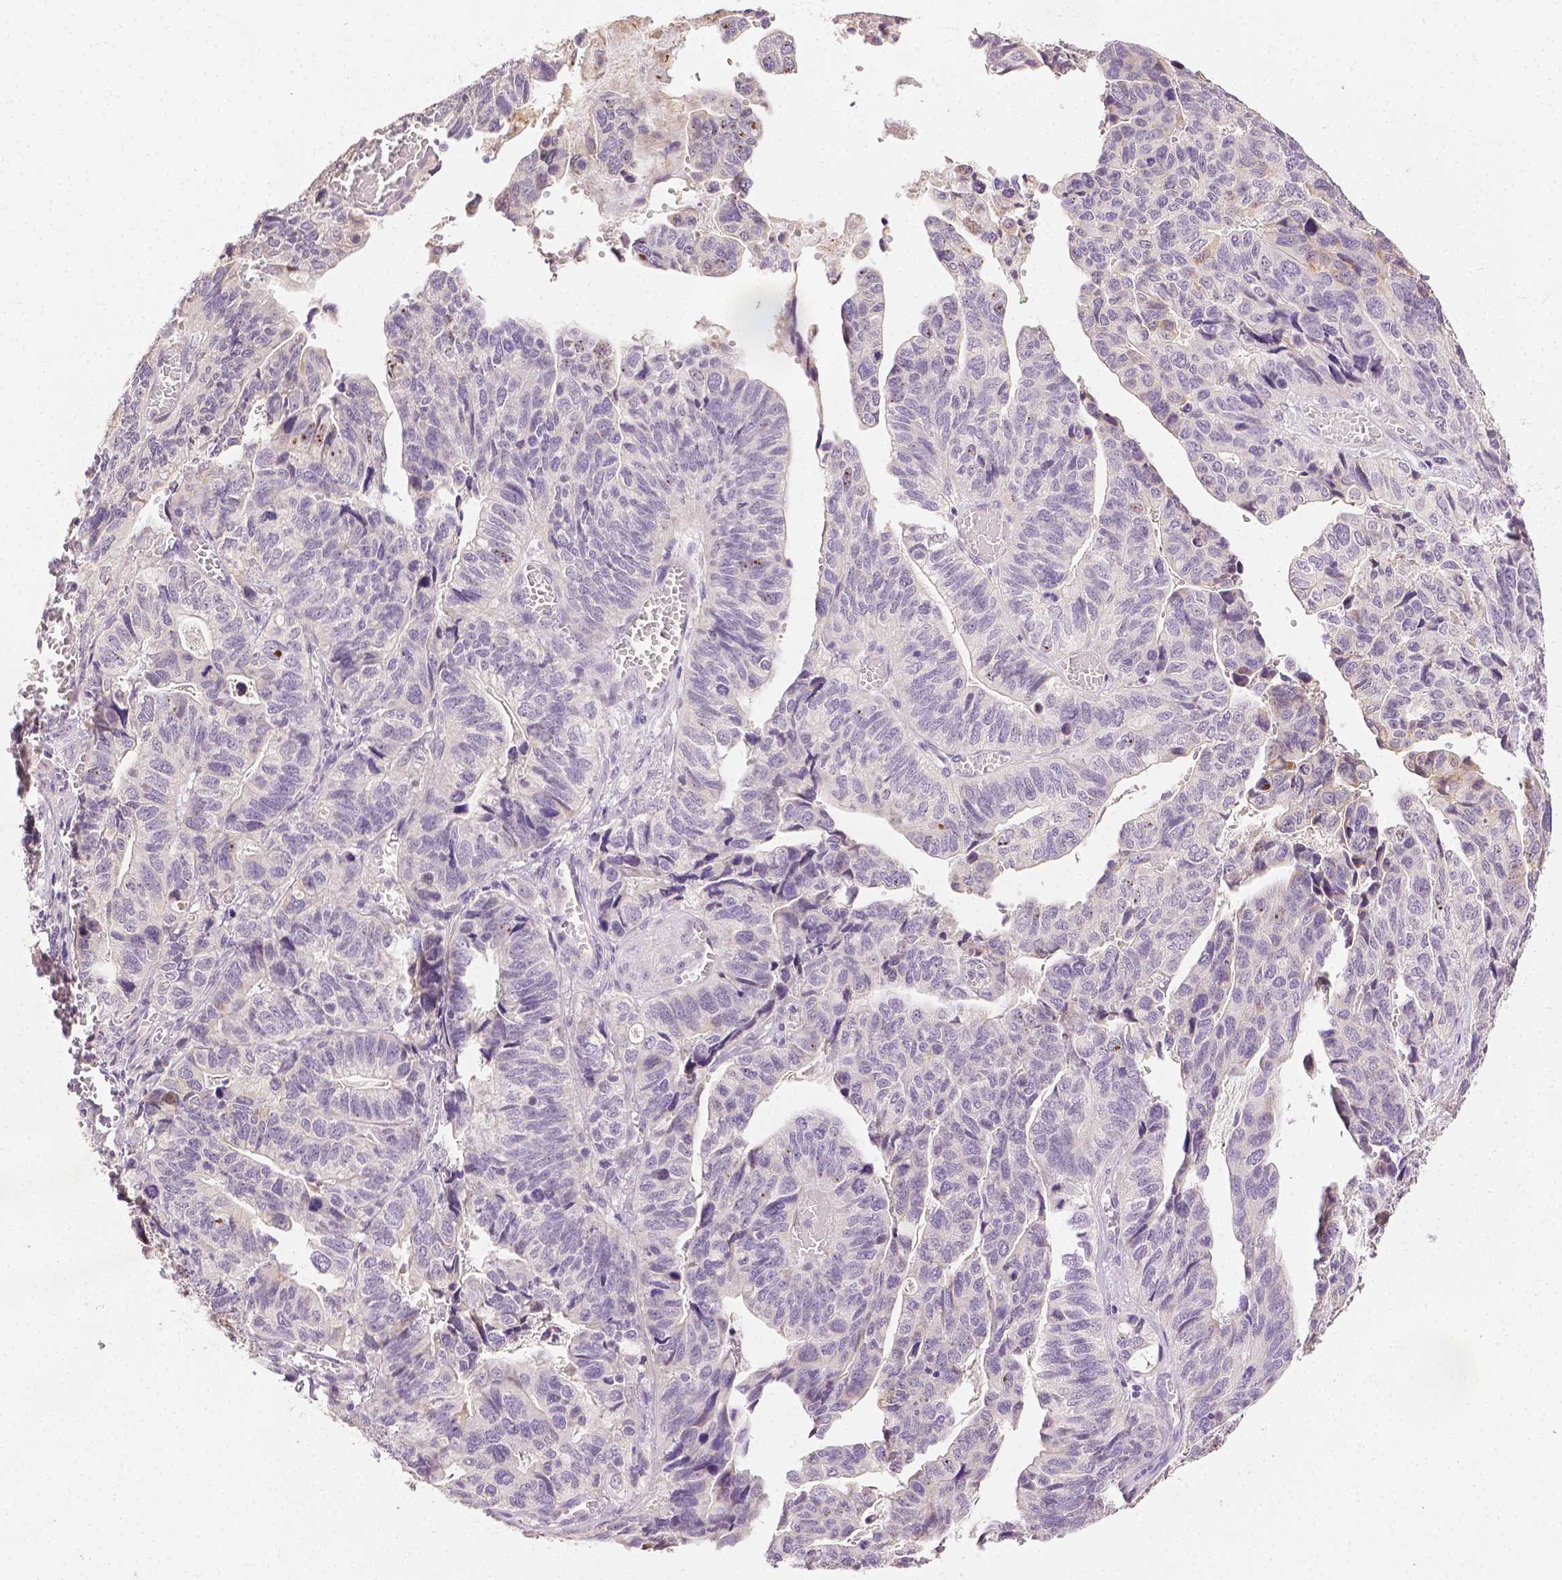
{"staining": {"intensity": "negative", "quantity": "none", "location": "none"}, "tissue": "stomach cancer", "cell_type": "Tumor cells", "image_type": "cancer", "snomed": [{"axis": "morphology", "description": "Adenocarcinoma, NOS"}, {"axis": "topography", "description": "Stomach, upper"}], "caption": "Micrograph shows no significant protein expression in tumor cells of stomach cancer (adenocarcinoma).", "gene": "TGM1", "patient": {"sex": "female", "age": 67}}